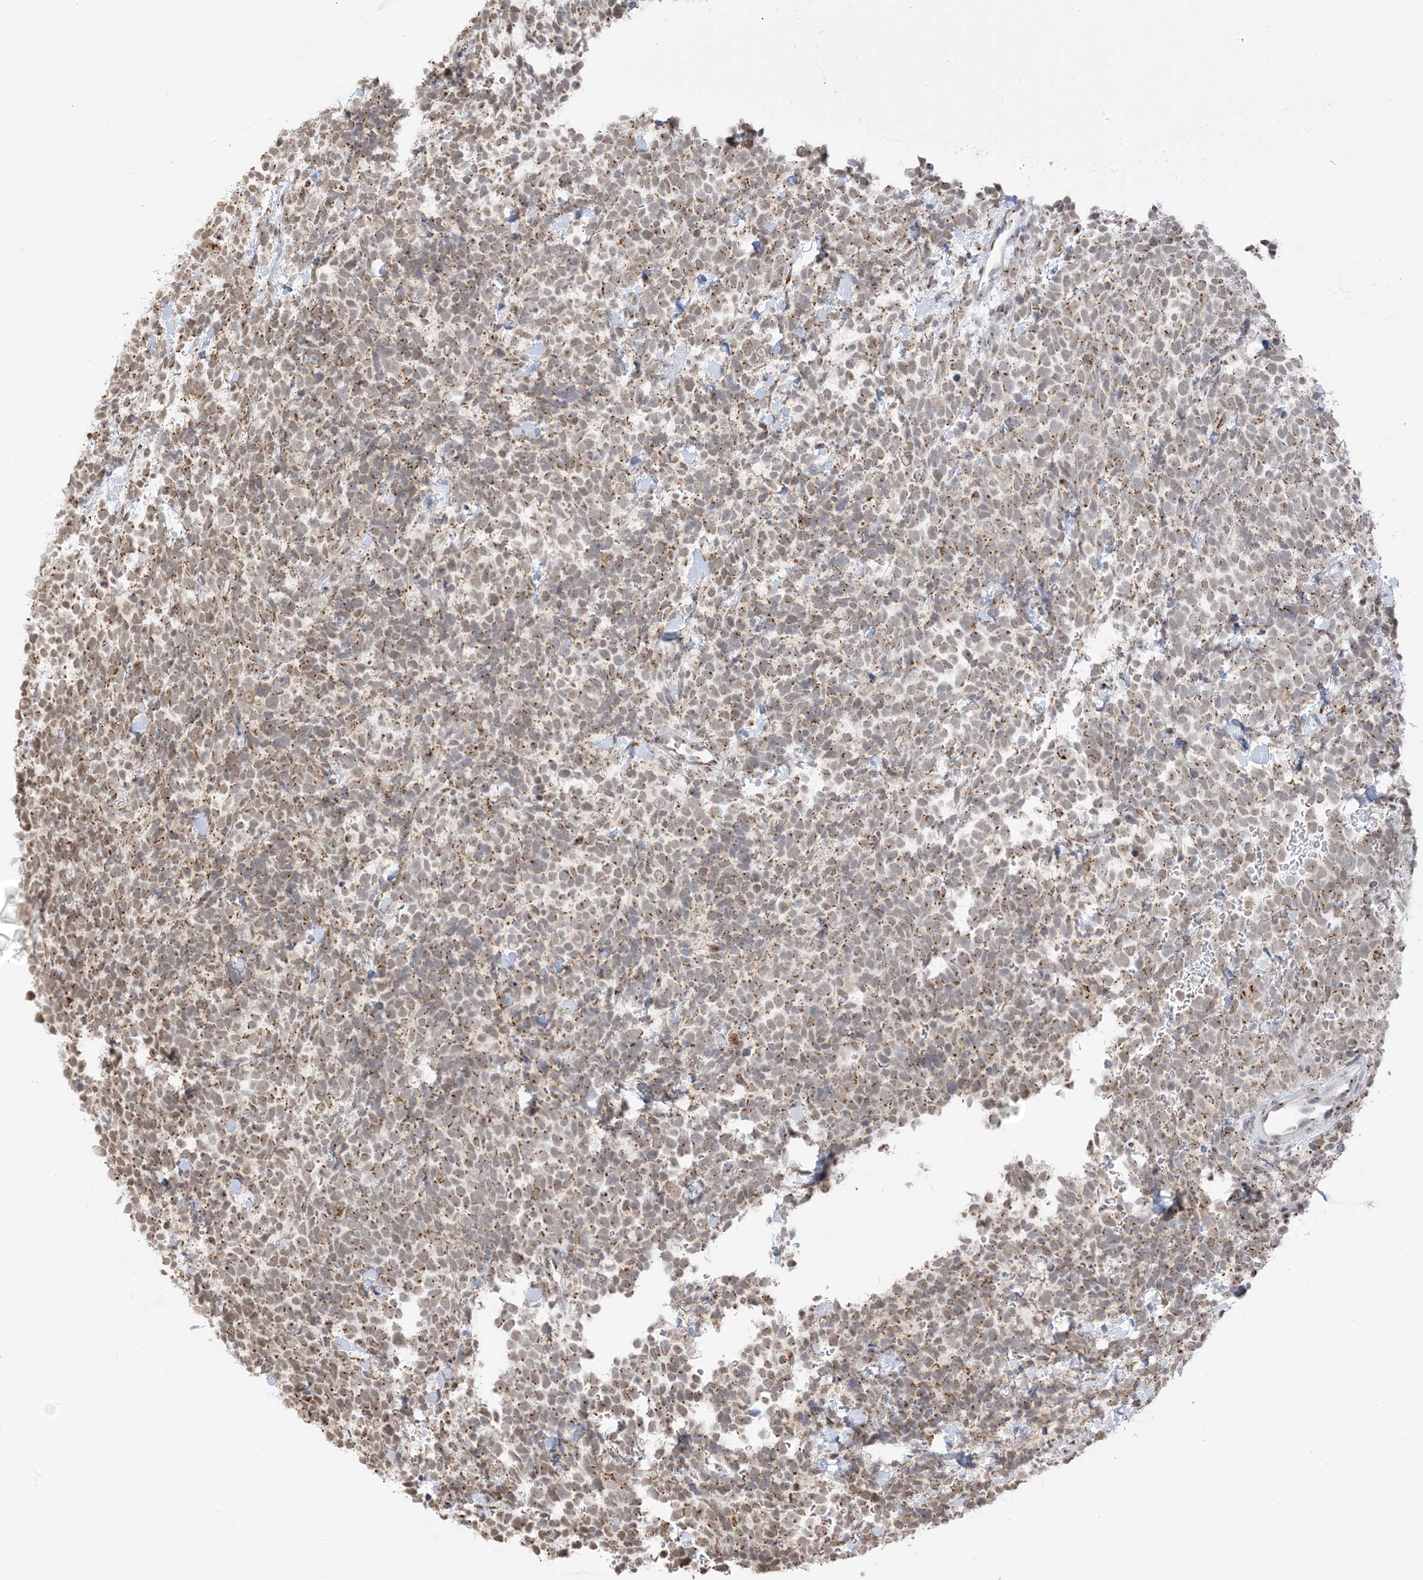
{"staining": {"intensity": "moderate", "quantity": ">75%", "location": "cytoplasmic/membranous,nuclear"}, "tissue": "urothelial cancer", "cell_type": "Tumor cells", "image_type": "cancer", "snomed": [{"axis": "morphology", "description": "Urothelial carcinoma, High grade"}, {"axis": "topography", "description": "Urinary bladder"}], "caption": "High-power microscopy captured an IHC micrograph of urothelial cancer, revealing moderate cytoplasmic/membranous and nuclear staining in about >75% of tumor cells.", "gene": "GPR107", "patient": {"sex": "female", "age": 82}}